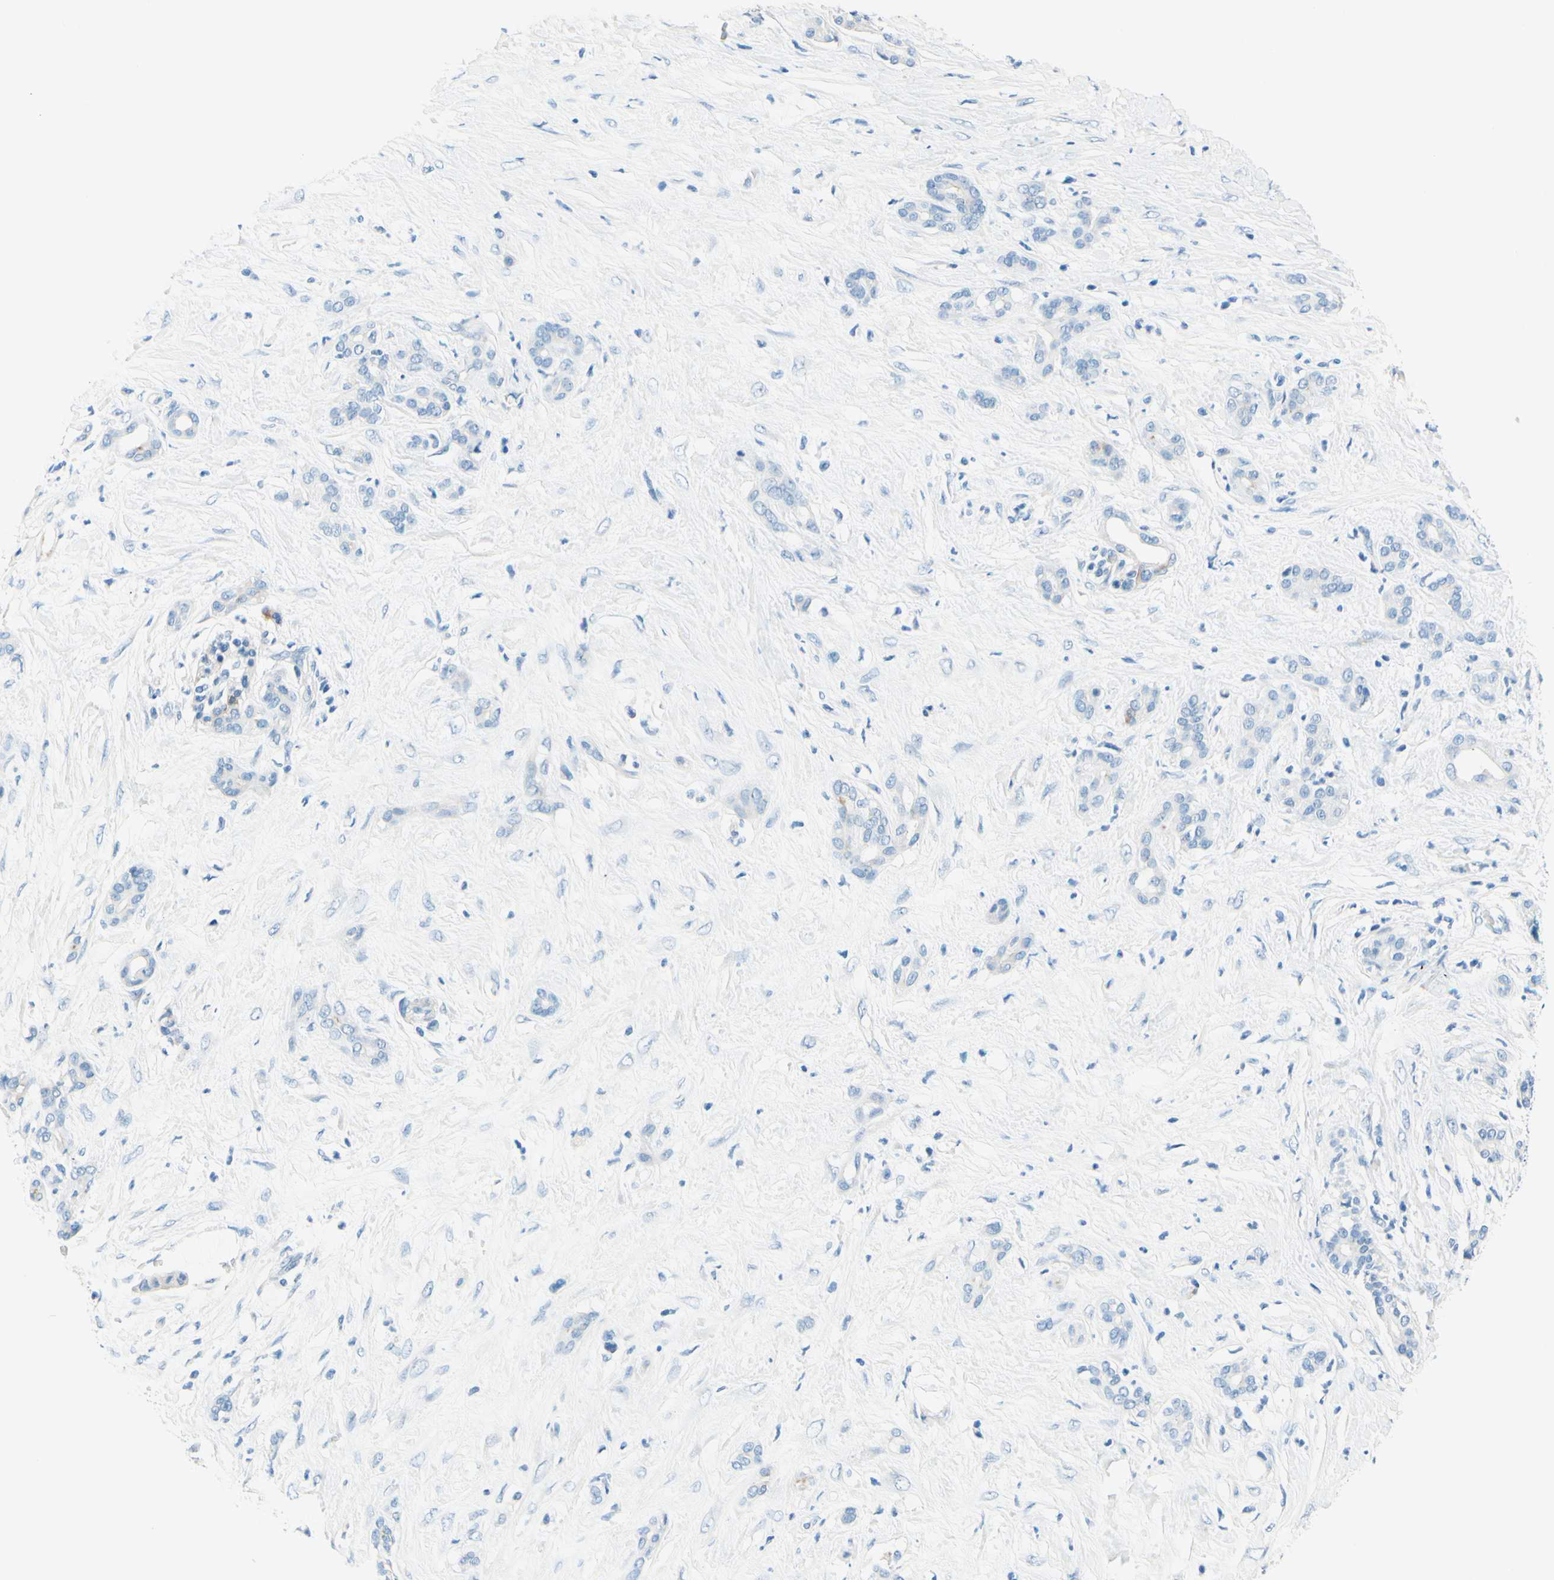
{"staining": {"intensity": "negative", "quantity": "none", "location": "none"}, "tissue": "pancreatic cancer", "cell_type": "Tumor cells", "image_type": "cancer", "snomed": [{"axis": "morphology", "description": "Adenocarcinoma, NOS"}, {"axis": "topography", "description": "Pancreas"}], "caption": "An image of adenocarcinoma (pancreatic) stained for a protein exhibits no brown staining in tumor cells.", "gene": "PASD1", "patient": {"sex": "male", "age": 41}}